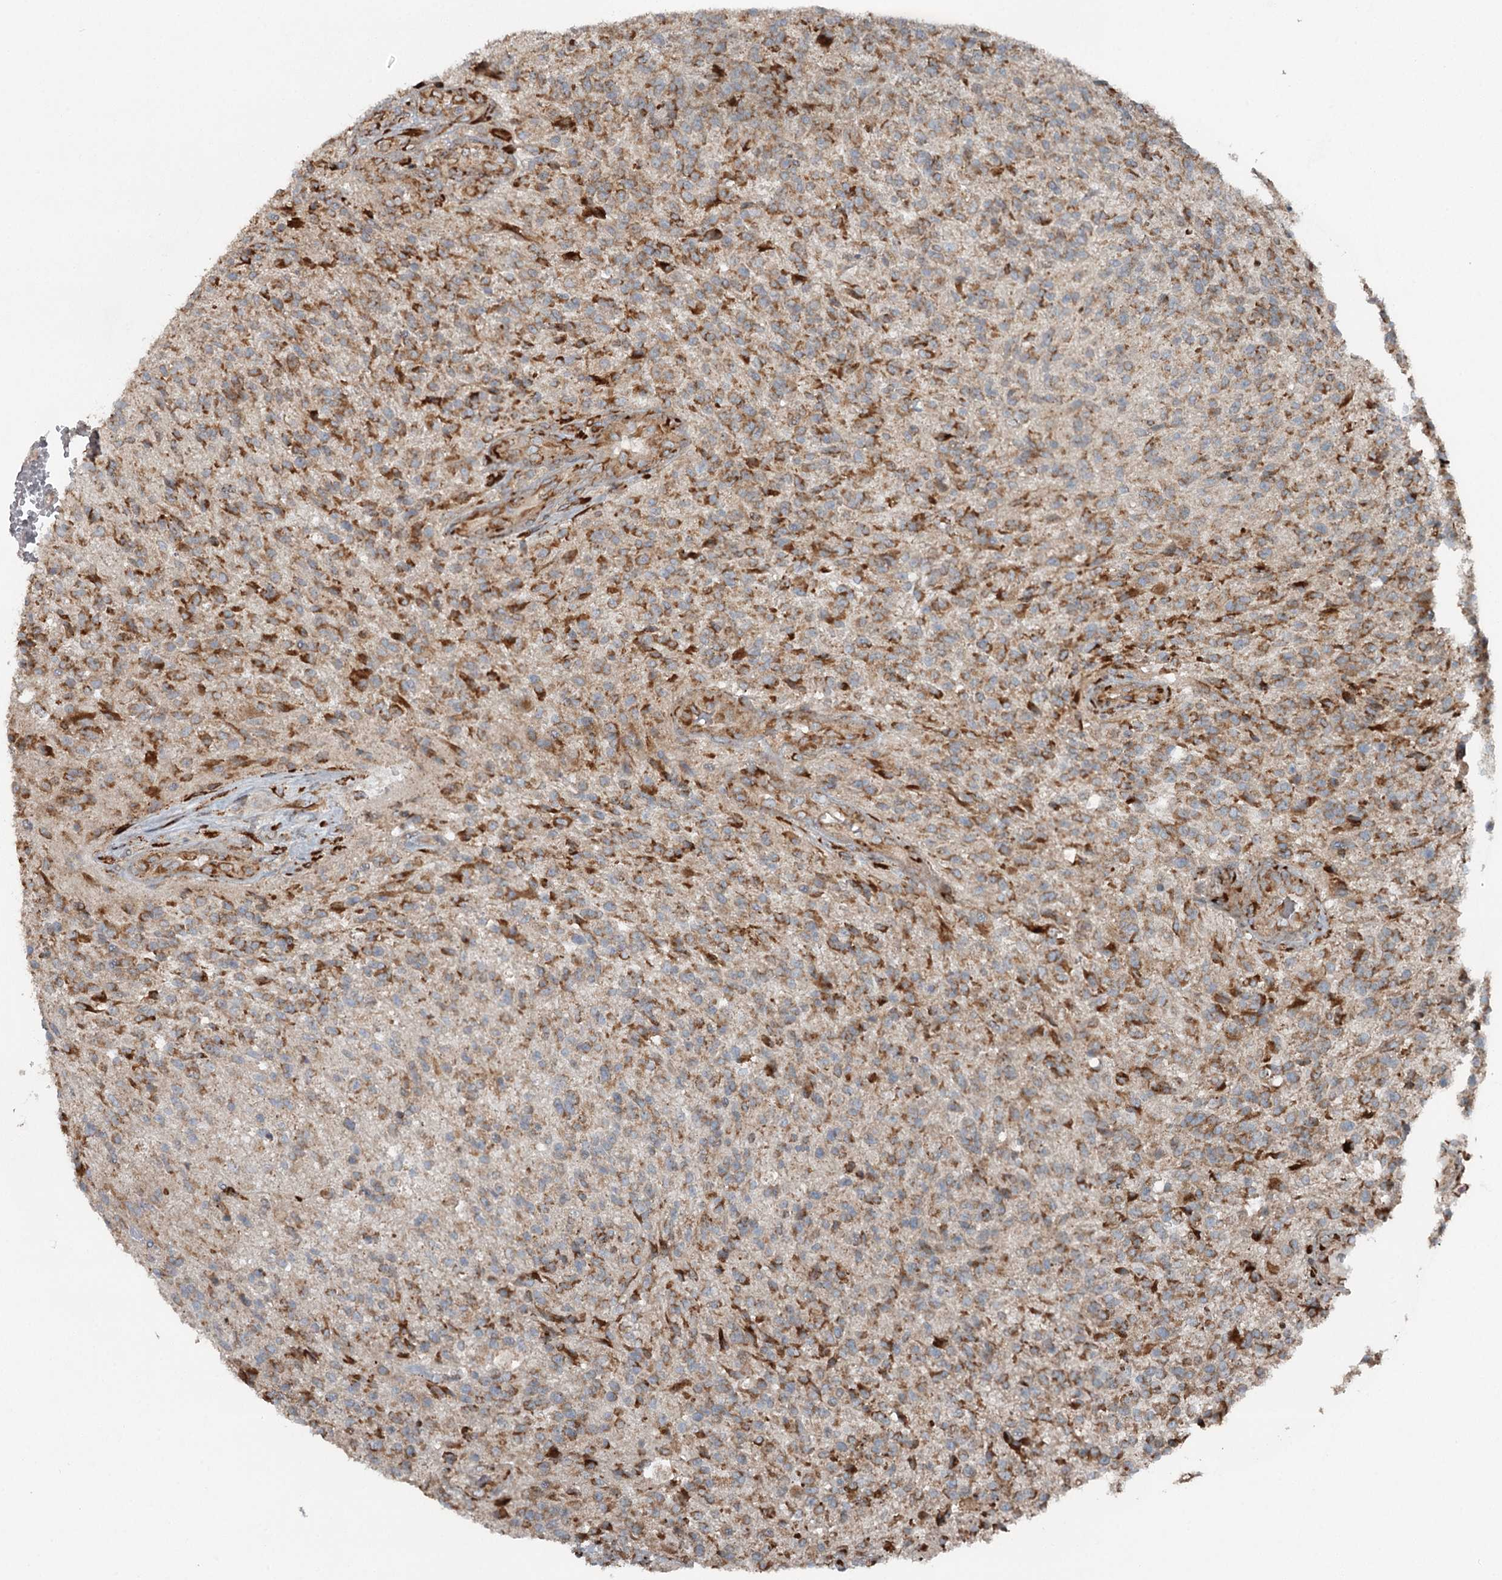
{"staining": {"intensity": "moderate", "quantity": ">75%", "location": "cytoplasmic/membranous"}, "tissue": "glioma", "cell_type": "Tumor cells", "image_type": "cancer", "snomed": [{"axis": "morphology", "description": "Glioma, malignant, High grade"}, {"axis": "topography", "description": "Brain"}], "caption": "Glioma was stained to show a protein in brown. There is medium levels of moderate cytoplasmic/membranous positivity in about >75% of tumor cells.", "gene": "RASSF8", "patient": {"sex": "male", "age": 56}}